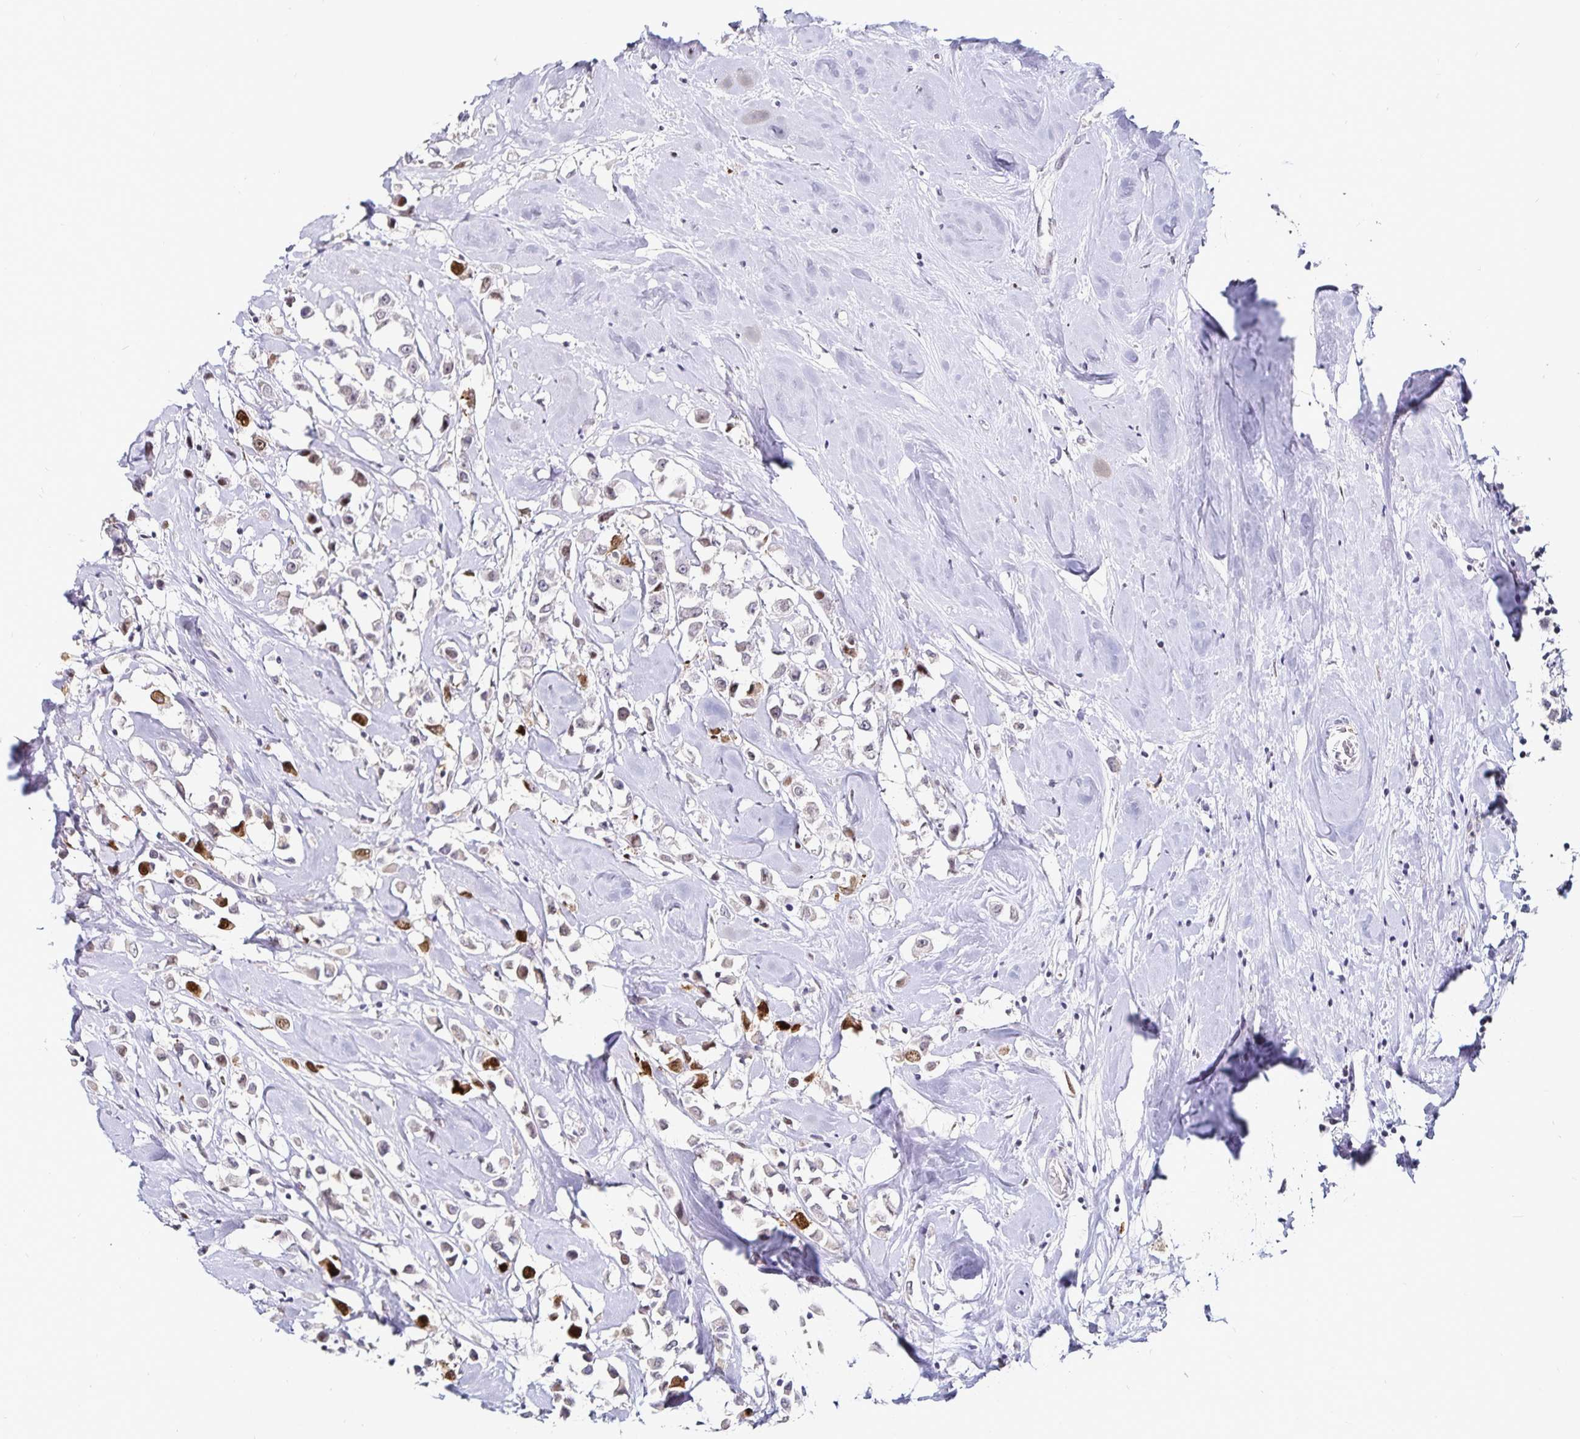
{"staining": {"intensity": "strong", "quantity": "<25%", "location": "nuclear"}, "tissue": "breast cancer", "cell_type": "Tumor cells", "image_type": "cancer", "snomed": [{"axis": "morphology", "description": "Duct carcinoma"}, {"axis": "topography", "description": "Breast"}], "caption": "Immunohistochemistry histopathology image of neoplastic tissue: intraductal carcinoma (breast) stained using immunohistochemistry (IHC) demonstrates medium levels of strong protein expression localized specifically in the nuclear of tumor cells, appearing as a nuclear brown color.", "gene": "ANLN", "patient": {"sex": "female", "age": 61}}